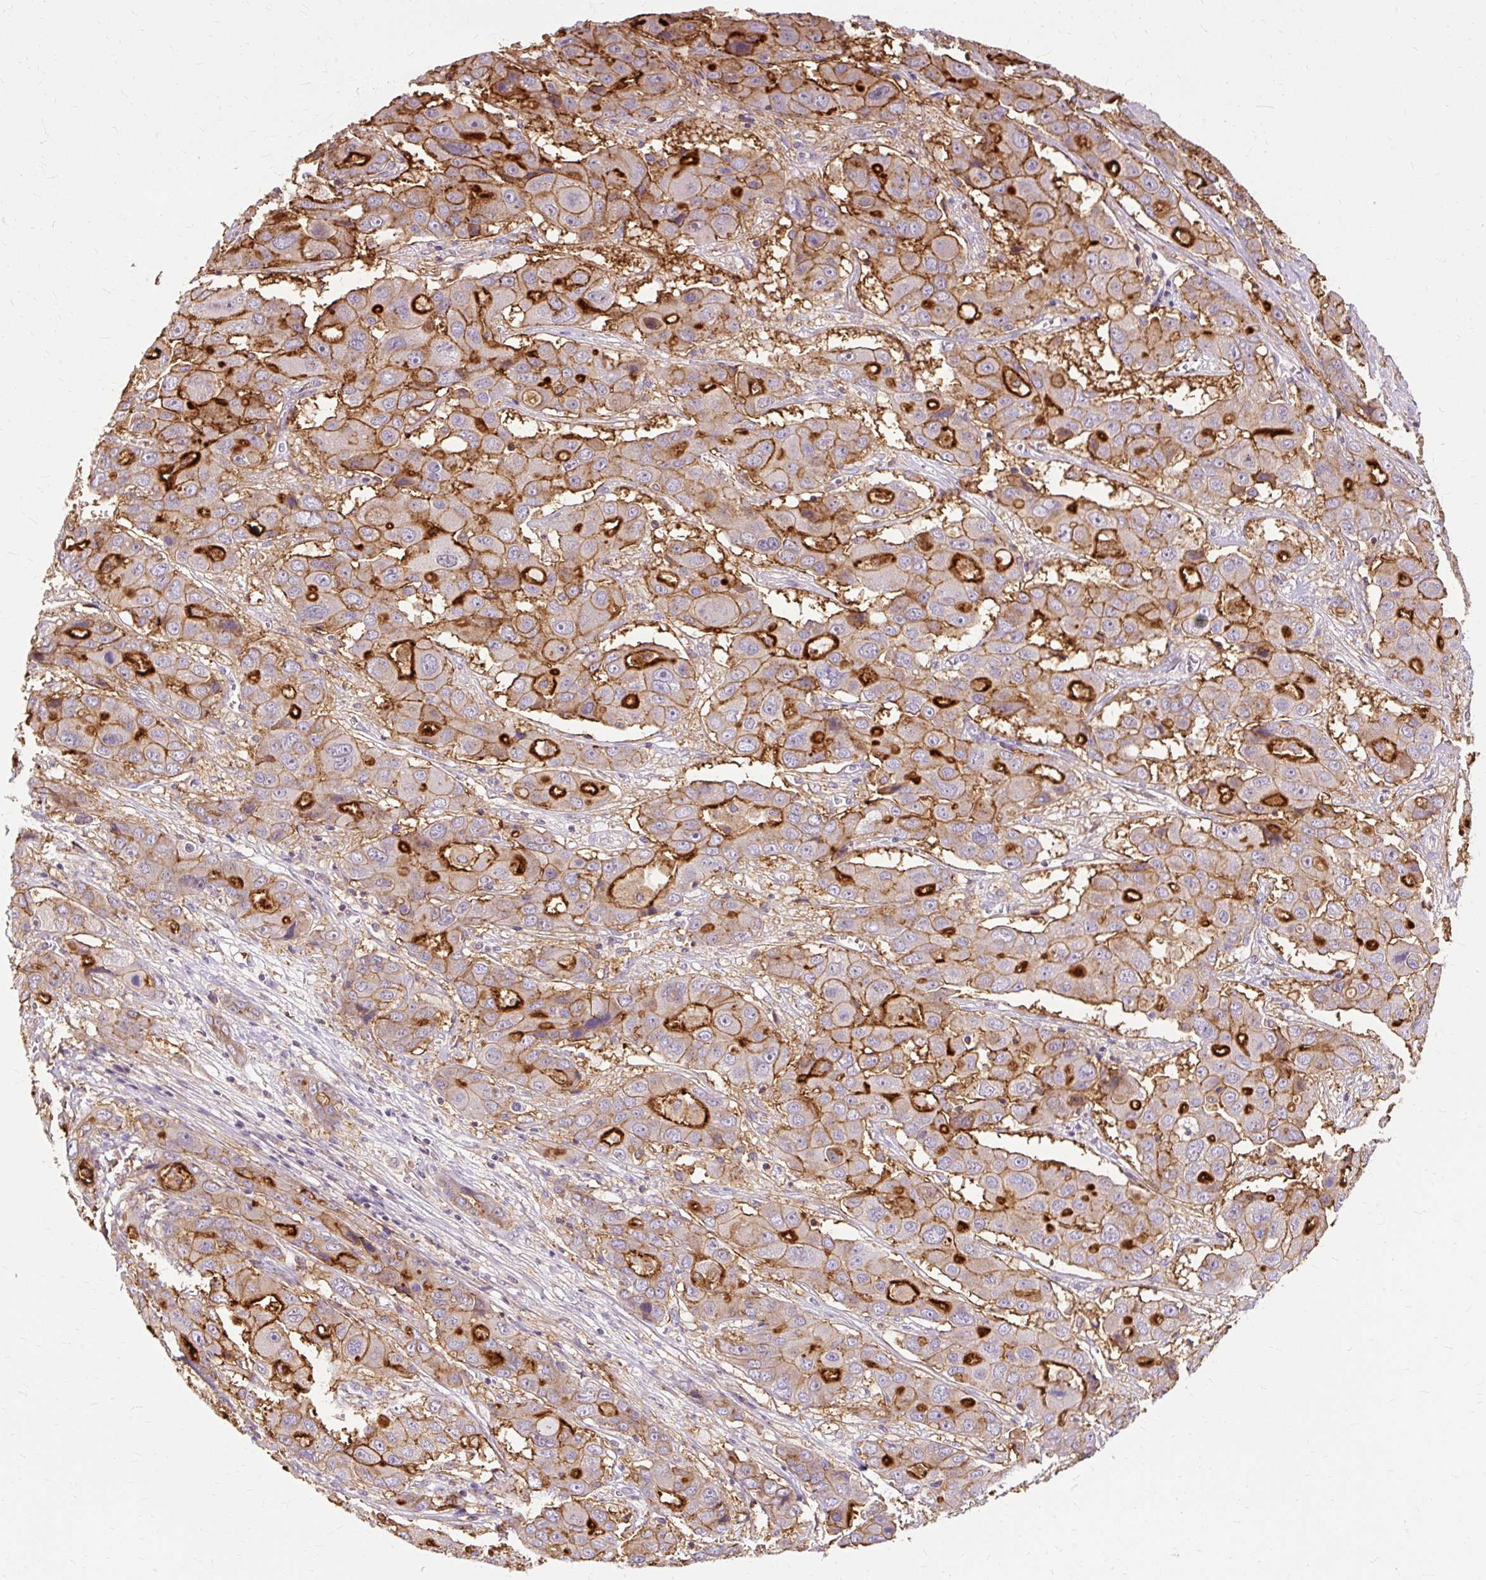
{"staining": {"intensity": "strong", "quantity": "25%-75%", "location": "cytoplasmic/membranous"}, "tissue": "liver cancer", "cell_type": "Tumor cells", "image_type": "cancer", "snomed": [{"axis": "morphology", "description": "Cholangiocarcinoma"}, {"axis": "topography", "description": "Liver"}], "caption": "Cholangiocarcinoma (liver) tissue reveals strong cytoplasmic/membranous expression in about 25%-75% of tumor cells, visualized by immunohistochemistry.", "gene": "TSPAN8", "patient": {"sex": "male", "age": 67}}